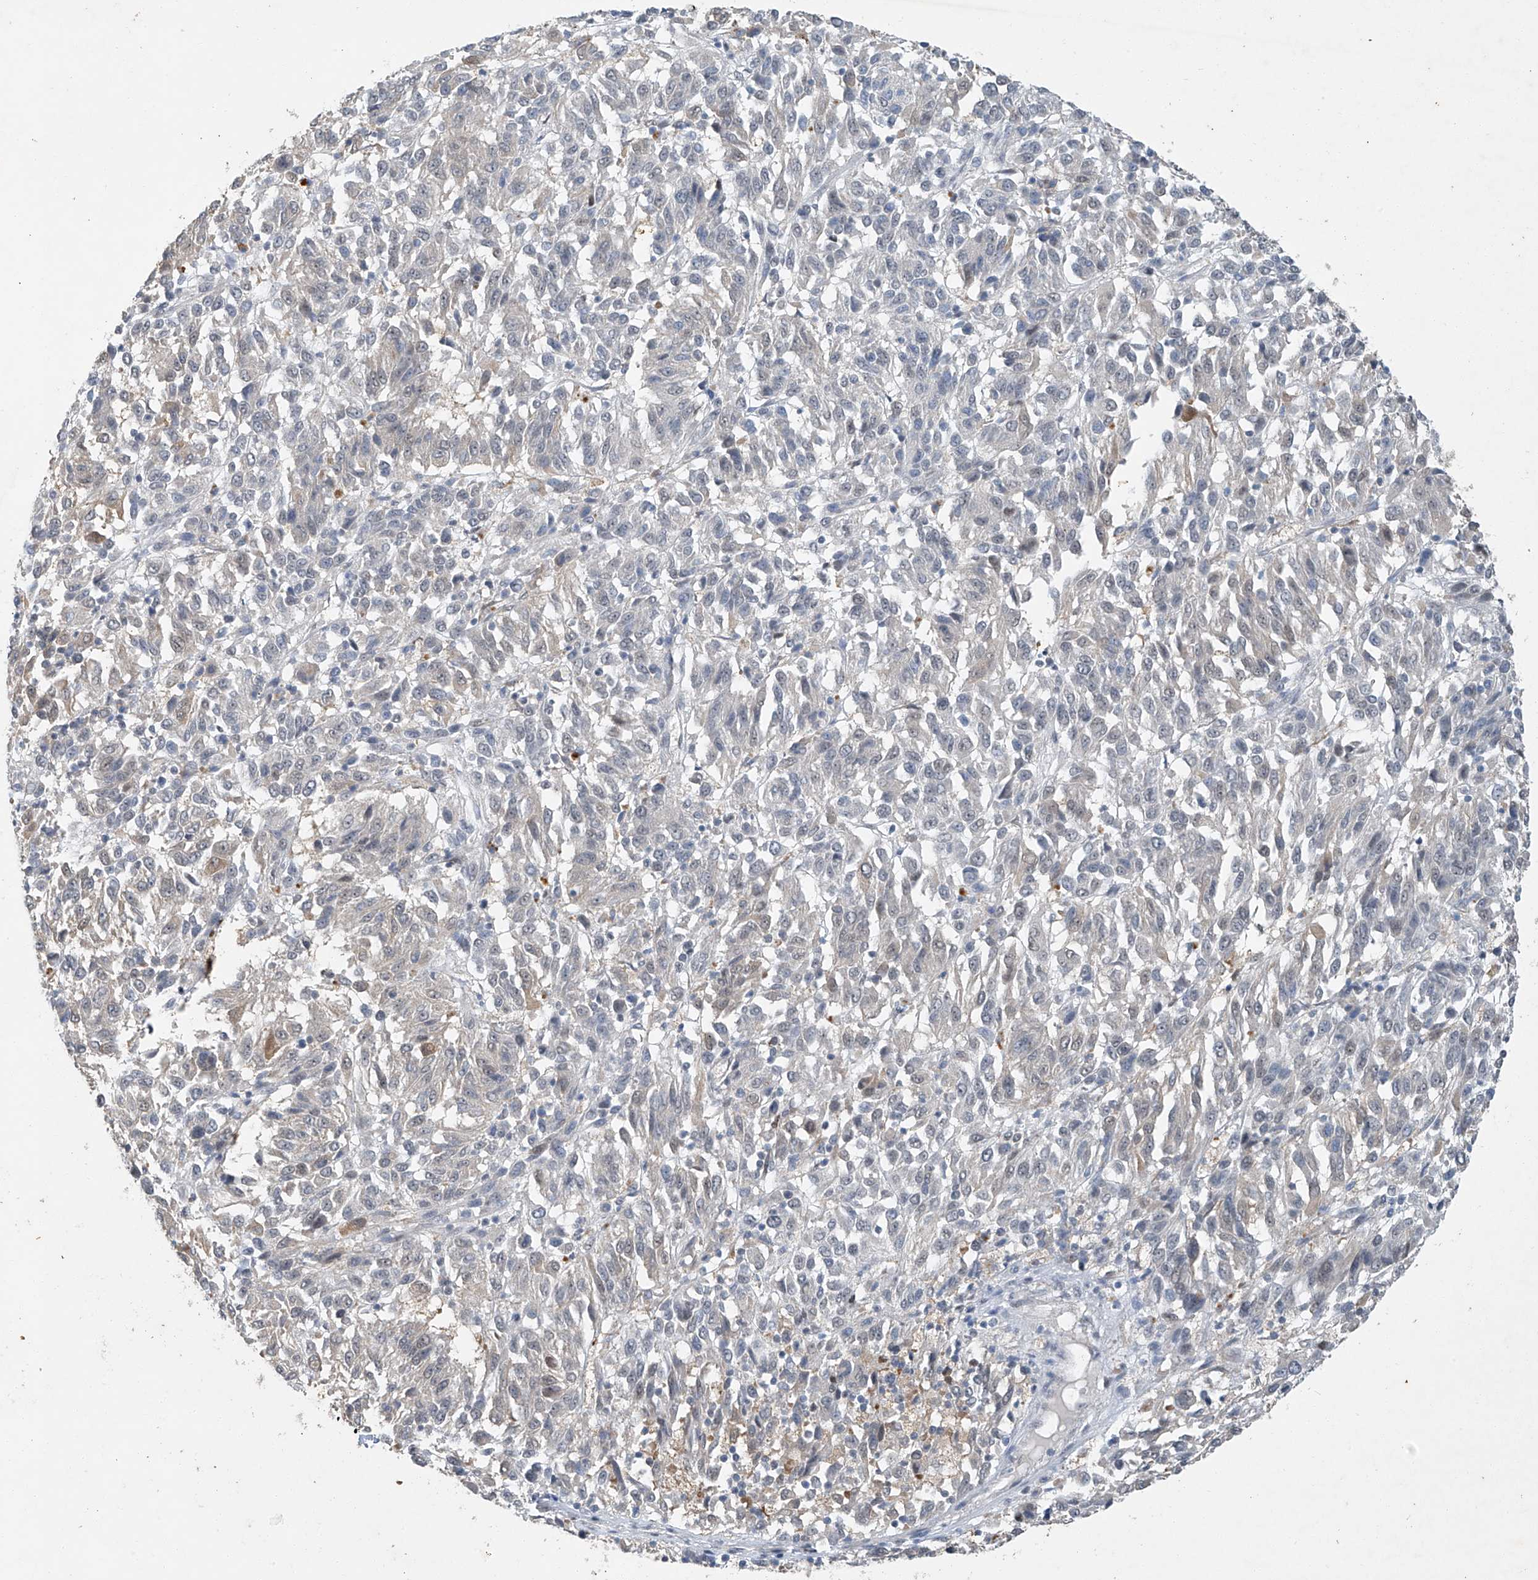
{"staining": {"intensity": "negative", "quantity": "none", "location": "none"}, "tissue": "melanoma", "cell_type": "Tumor cells", "image_type": "cancer", "snomed": [{"axis": "morphology", "description": "Malignant melanoma, NOS"}, {"axis": "topography", "description": "Skin"}], "caption": "Immunohistochemical staining of malignant melanoma displays no significant positivity in tumor cells. (DAB immunohistochemistry (IHC) visualized using brightfield microscopy, high magnification).", "gene": "TAF8", "patient": {"sex": "female", "age": 82}}